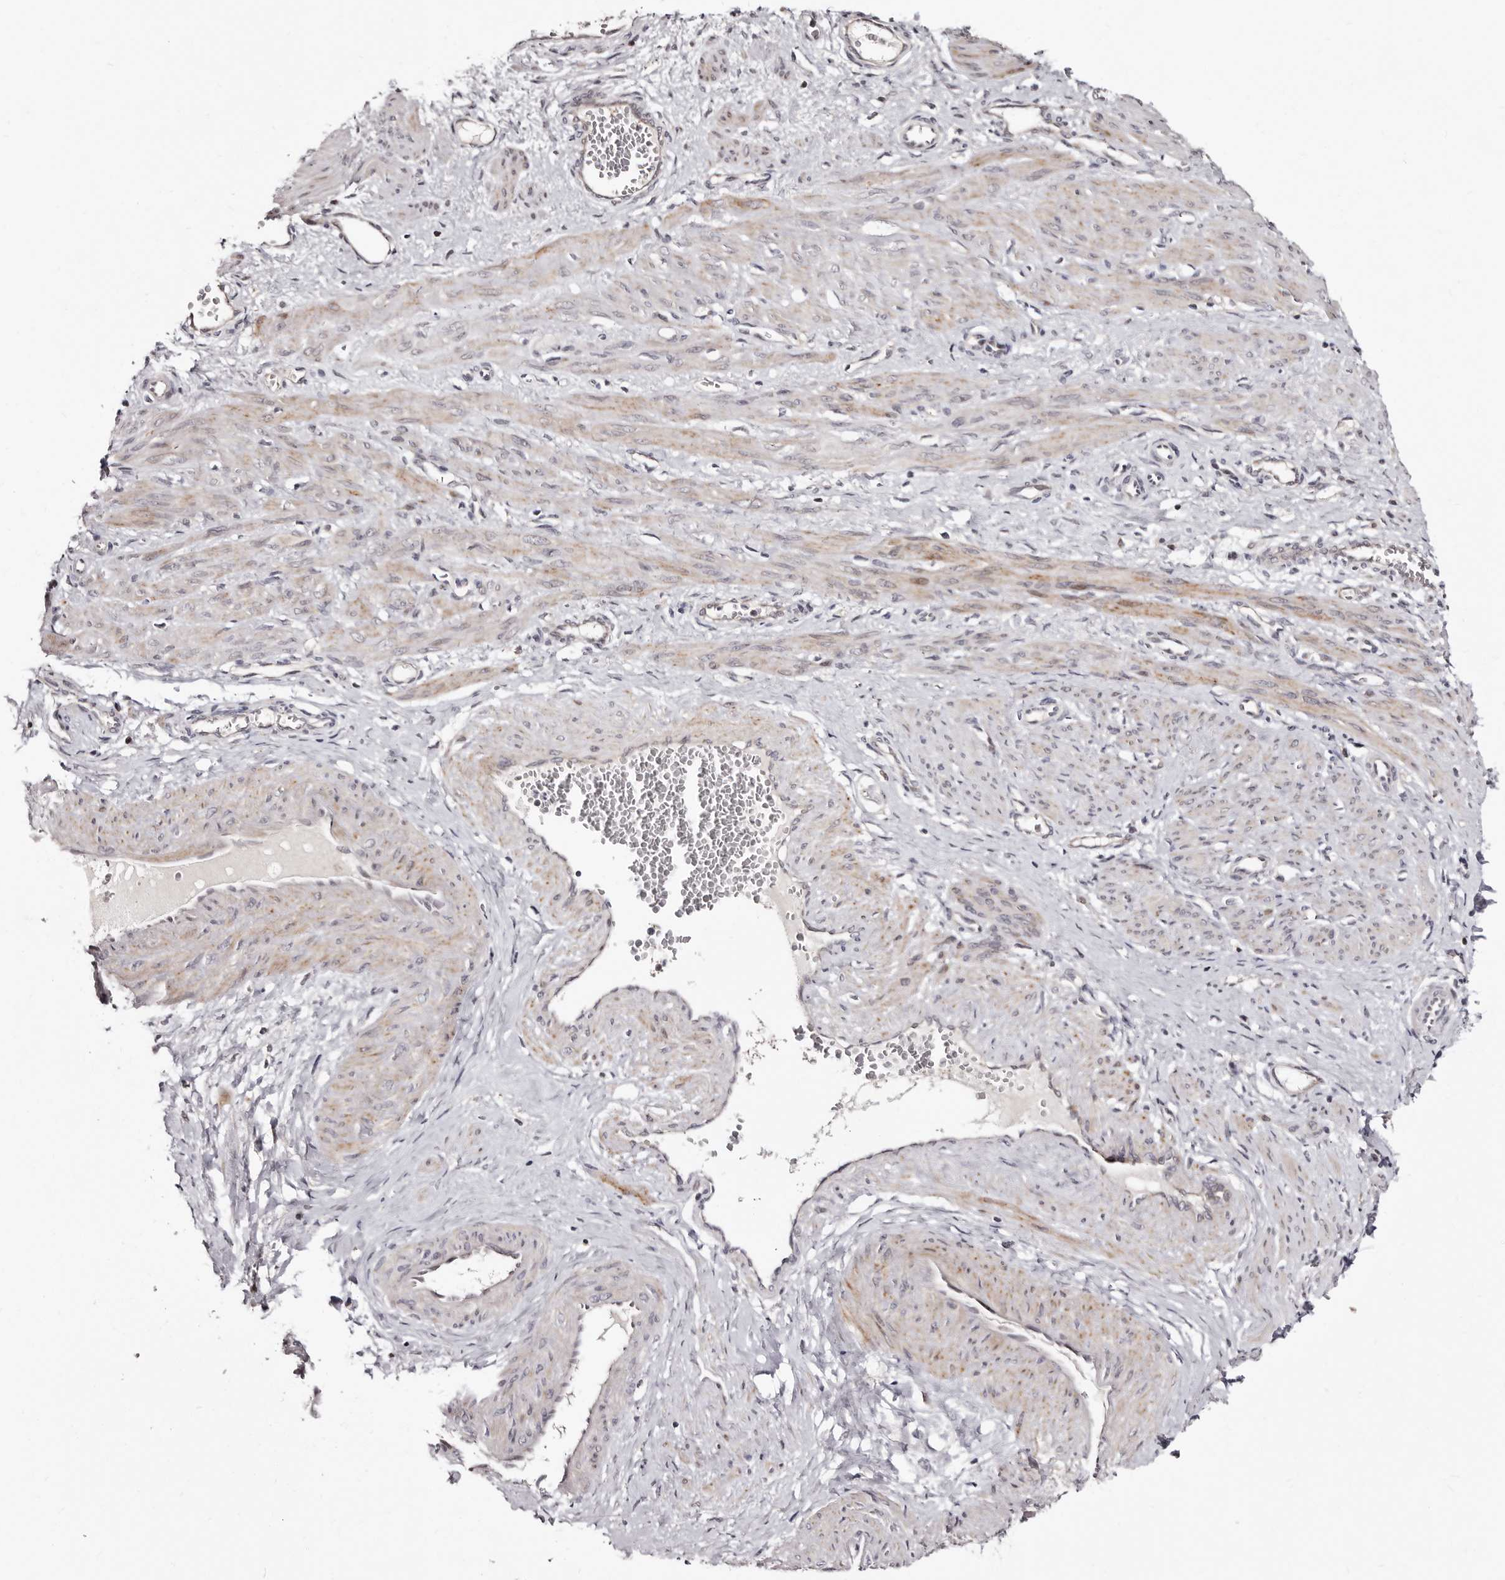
{"staining": {"intensity": "moderate", "quantity": "25%-75%", "location": "cytoplasmic/membranous"}, "tissue": "smooth muscle", "cell_type": "Smooth muscle cells", "image_type": "normal", "snomed": [{"axis": "morphology", "description": "Normal tissue, NOS"}, {"axis": "topography", "description": "Endometrium"}], "caption": "The image demonstrates staining of unremarkable smooth muscle, revealing moderate cytoplasmic/membranous protein positivity (brown color) within smooth muscle cells. The staining was performed using DAB (3,3'-diaminobenzidine) to visualize the protein expression in brown, while the nuclei were stained in blue with hematoxylin (Magnification: 20x).", "gene": "PHF20L1", "patient": {"sex": "female", "age": 33}}